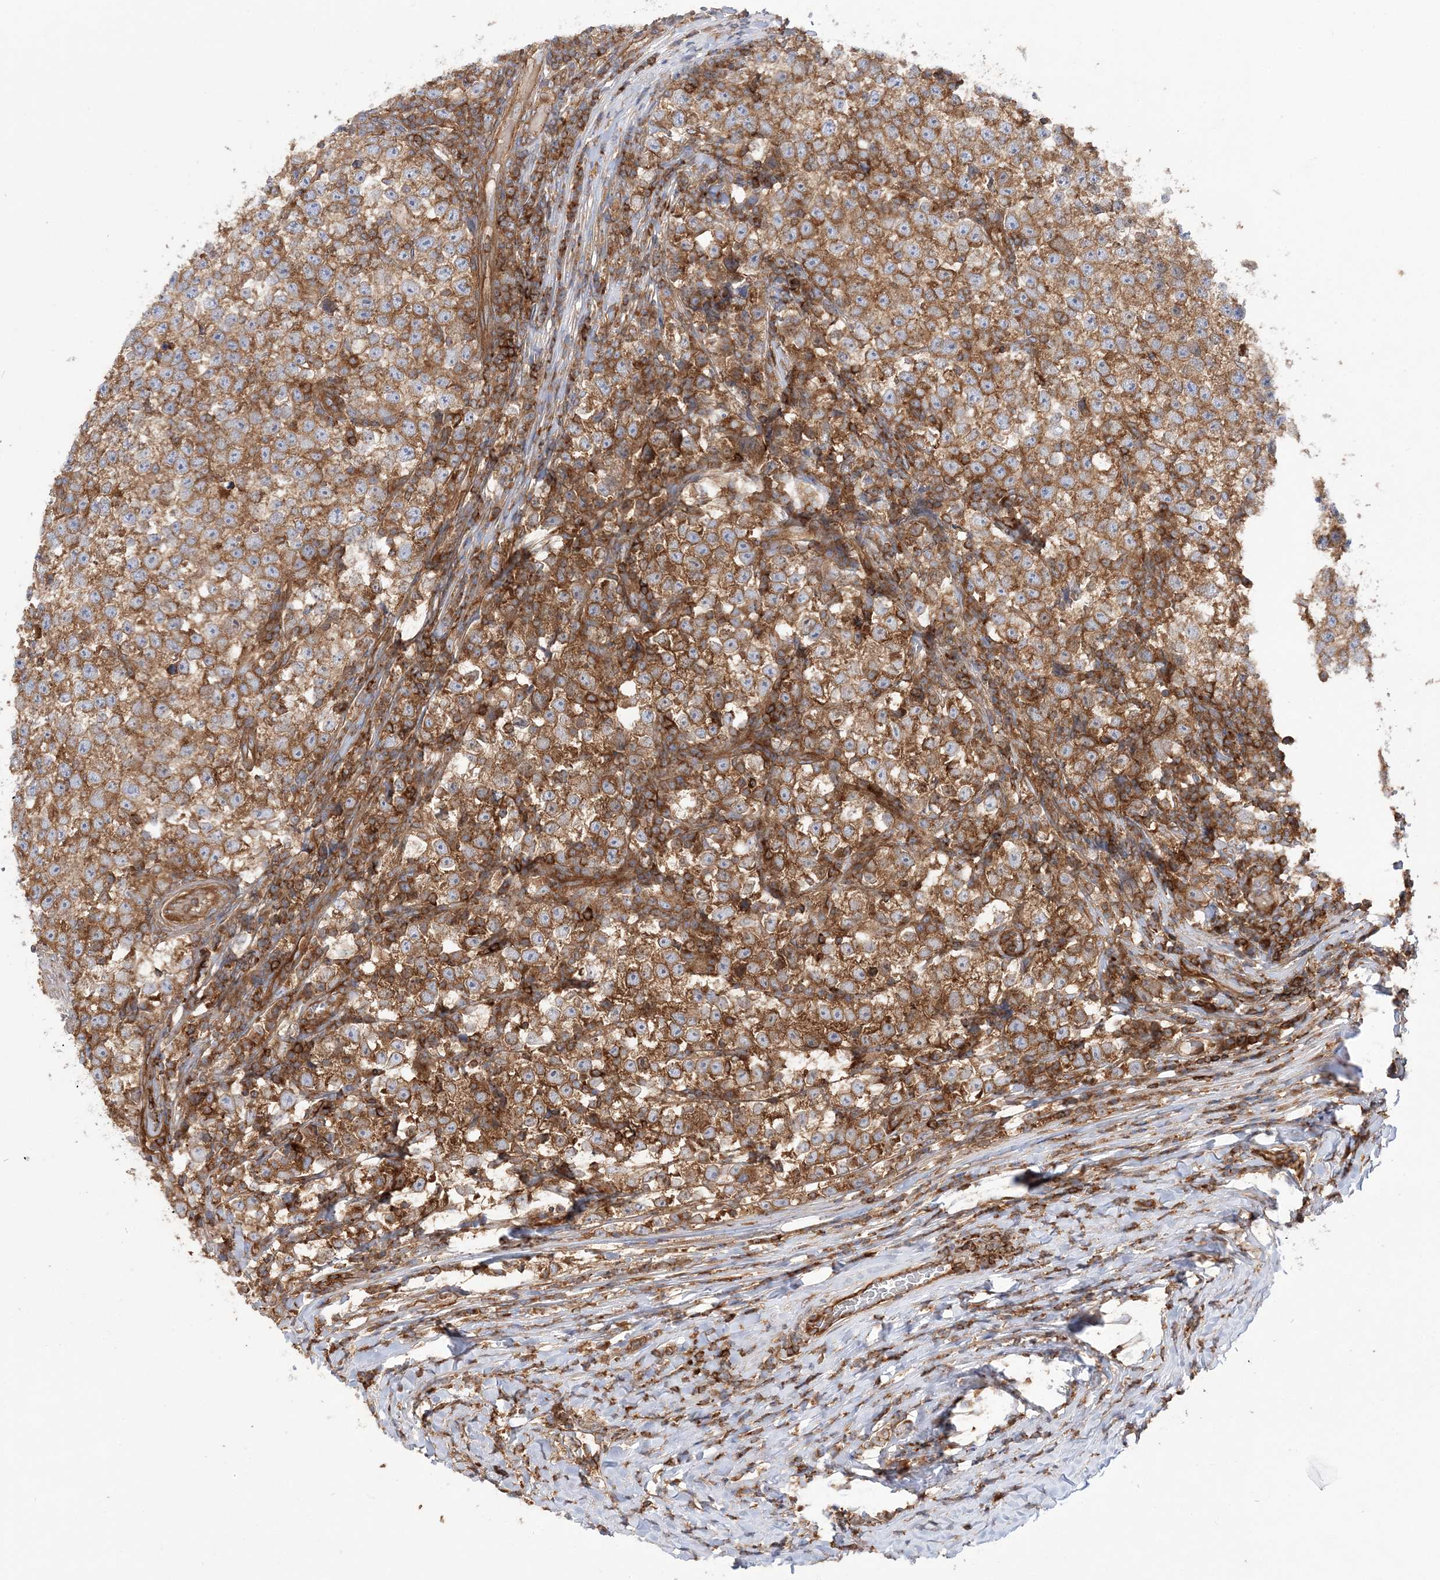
{"staining": {"intensity": "moderate", "quantity": ">75%", "location": "cytoplasmic/membranous"}, "tissue": "testis cancer", "cell_type": "Tumor cells", "image_type": "cancer", "snomed": [{"axis": "morphology", "description": "Normal tissue, NOS"}, {"axis": "morphology", "description": "Seminoma, NOS"}, {"axis": "topography", "description": "Testis"}], "caption": "Immunohistochemical staining of testis cancer (seminoma) demonstrates medium levels of moderate cytoplasmic/membranous positivity in about >75% of tumor cells. (brown staining indicates protein expression, while blue staining denotes nuclei).", "gene": "TBC1D5", "patient": {"sex": "male", "age": 43}}